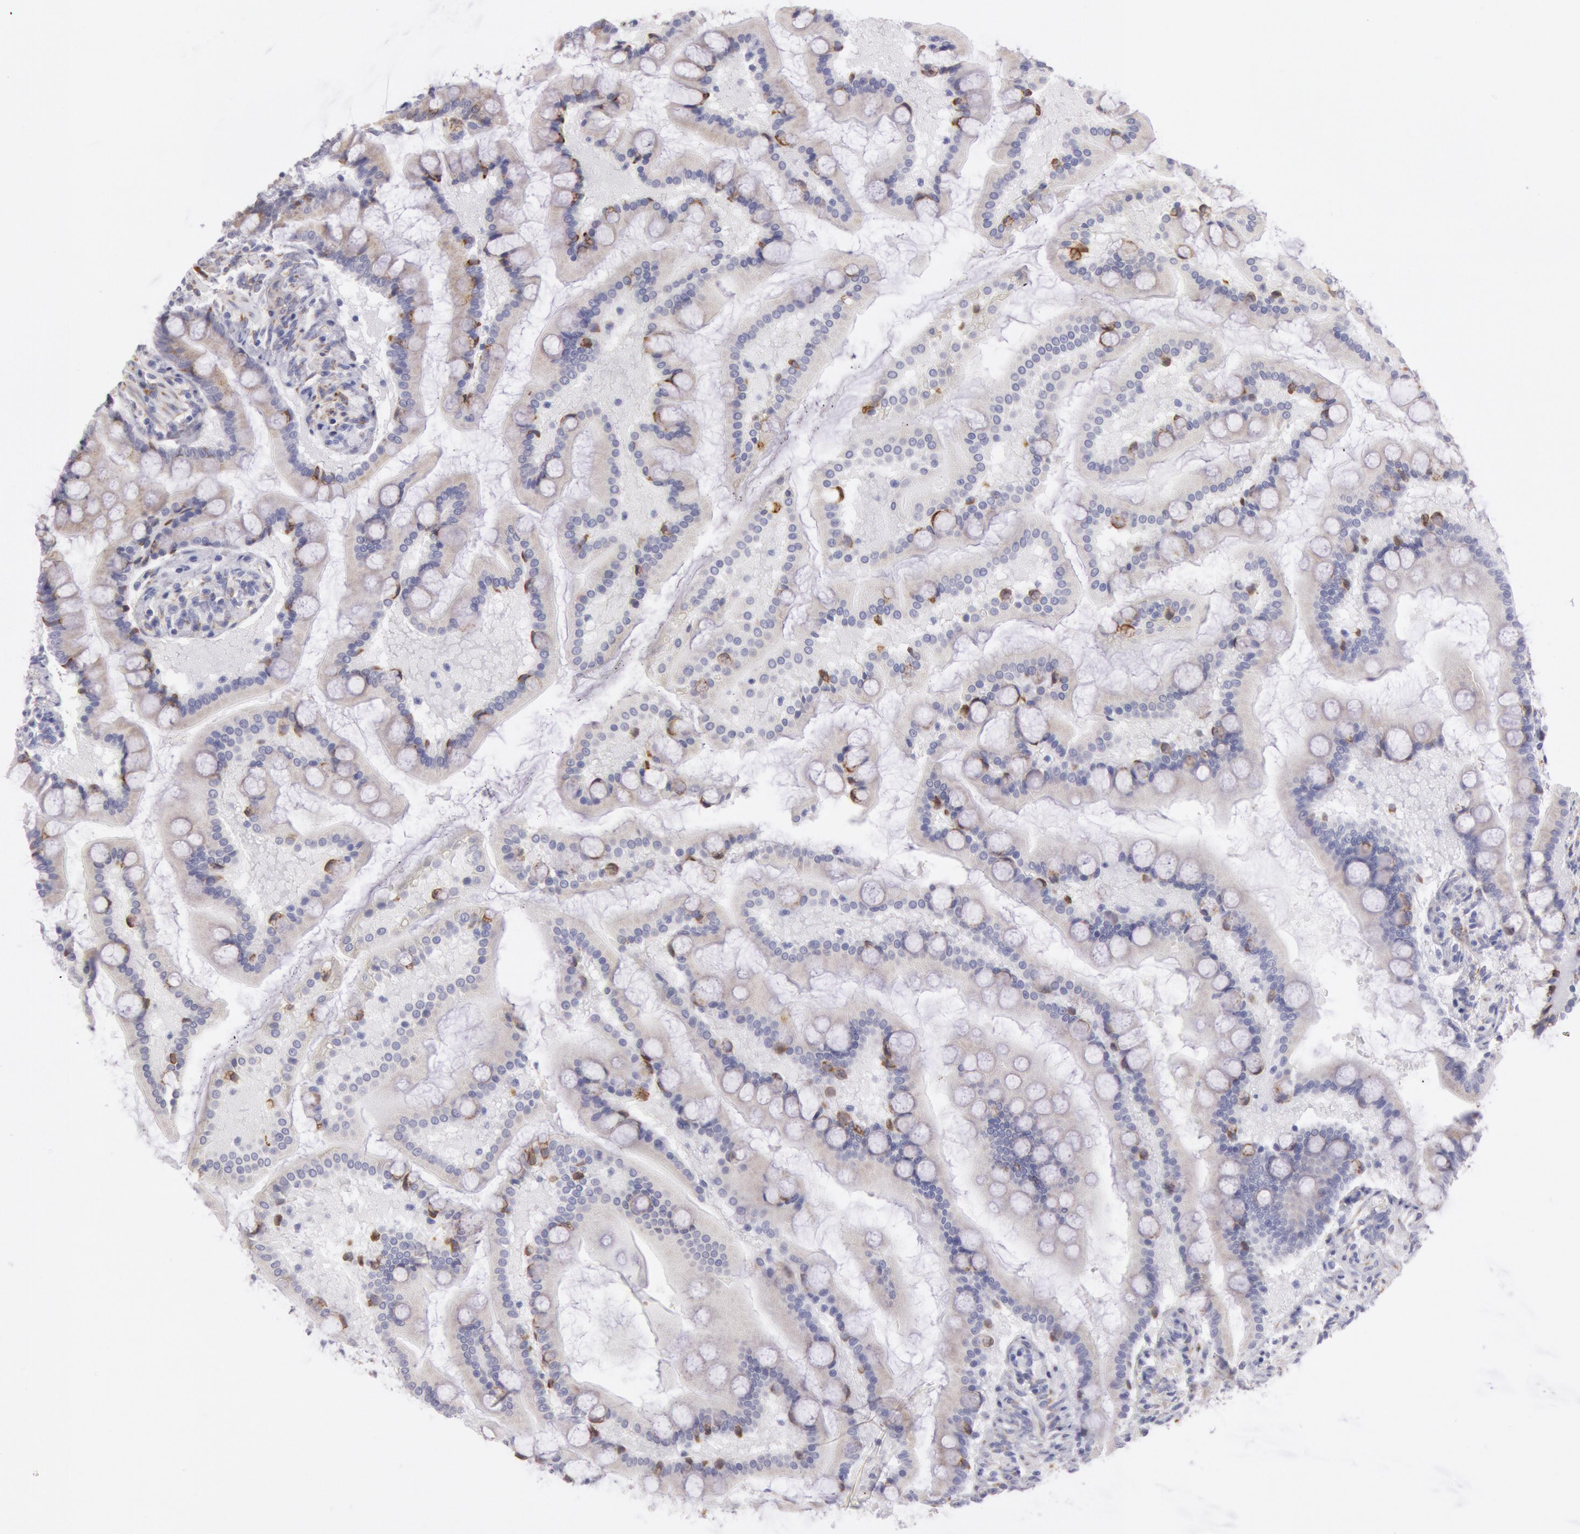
{"staining": {"intensity": "strong", "quantity": "<25%", "location": "cytoplasmic/membranous"}, "tissue": "small intestine", "cell_type": "Glandular cells", "image_type": "normal", "snomed": [{"axis": "morphology", "description": "Normal tissue, NOS"}, {"axis": "topography", "description": "Small intestine"}], "caption": "High-magnification brightfield microscopy of benign small intestine stained with DAB (3,3'-diaminobenzidine) (brown) and counterstained with hematoxylin (blue). glandular cells exhibit strong cytoplasmic/membranous staining is appreciated in about<25% of cells.", "gene": "CIDEB", "patient": {"sex": "male", "age": 41}}